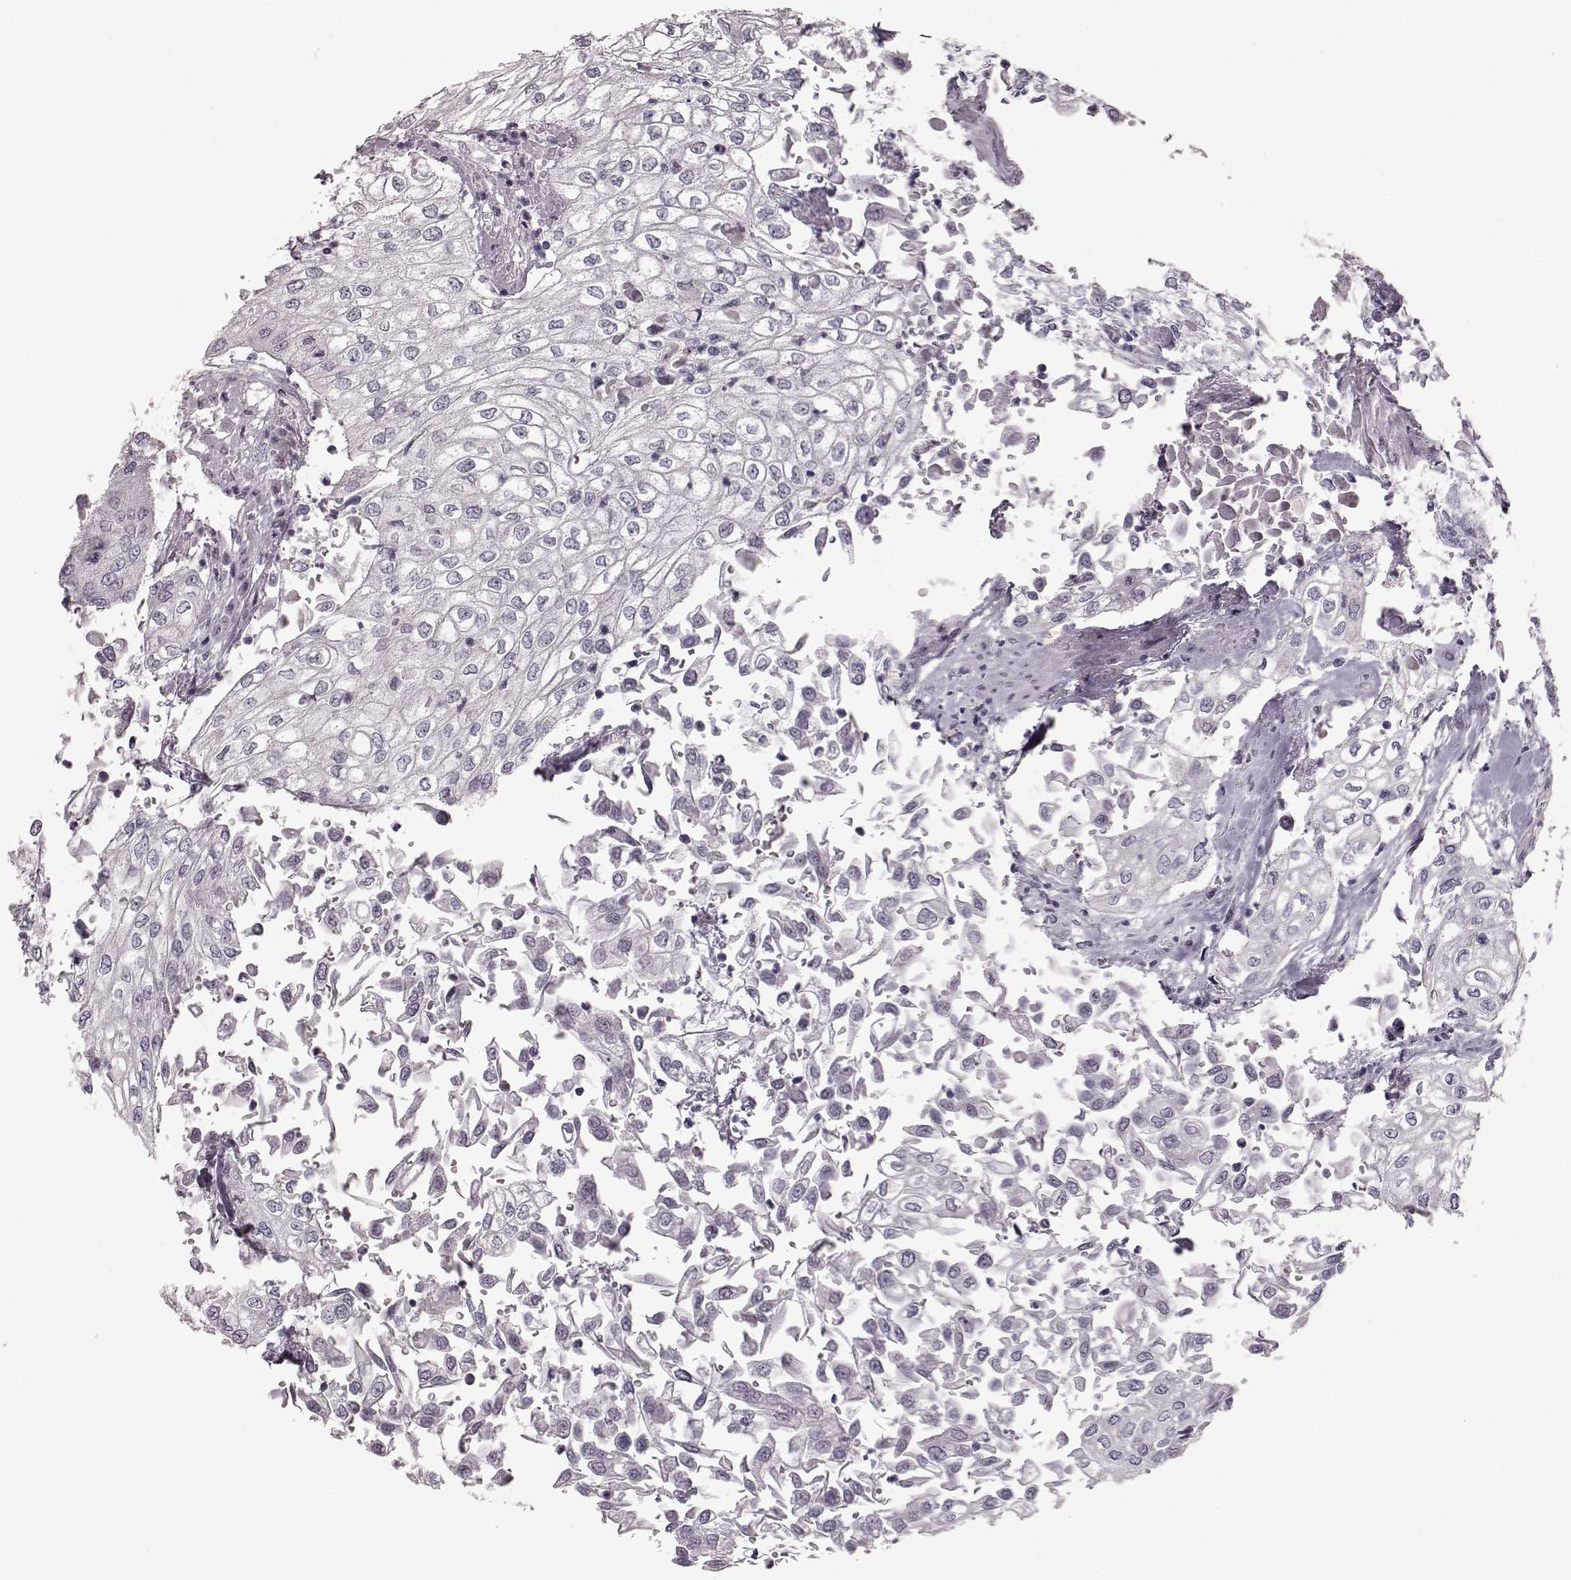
{"staining": {"intensity": "negative", "quantity": "none", "location": "none"}, "tissue": "urothelial cancer", "cell_type": "Tumor cells", "image_type": "cancer", "snomed": [{"axis": "morphology", "description": "Urothelial carcinoma, High grade"}, {"axis": "topography", "description": "Urinary bladder"}], "caption": "IHC micrograph of neoplastic tissue: urothelial cancer stained with DAB displays no significant protein positivity in tumor cells. (DAB (3,3'-diaminobenzidine) IHC with hematoxylin counter stain).", "gene": "TCHHL1", "patient": {"sex": "male", "age": 62}}